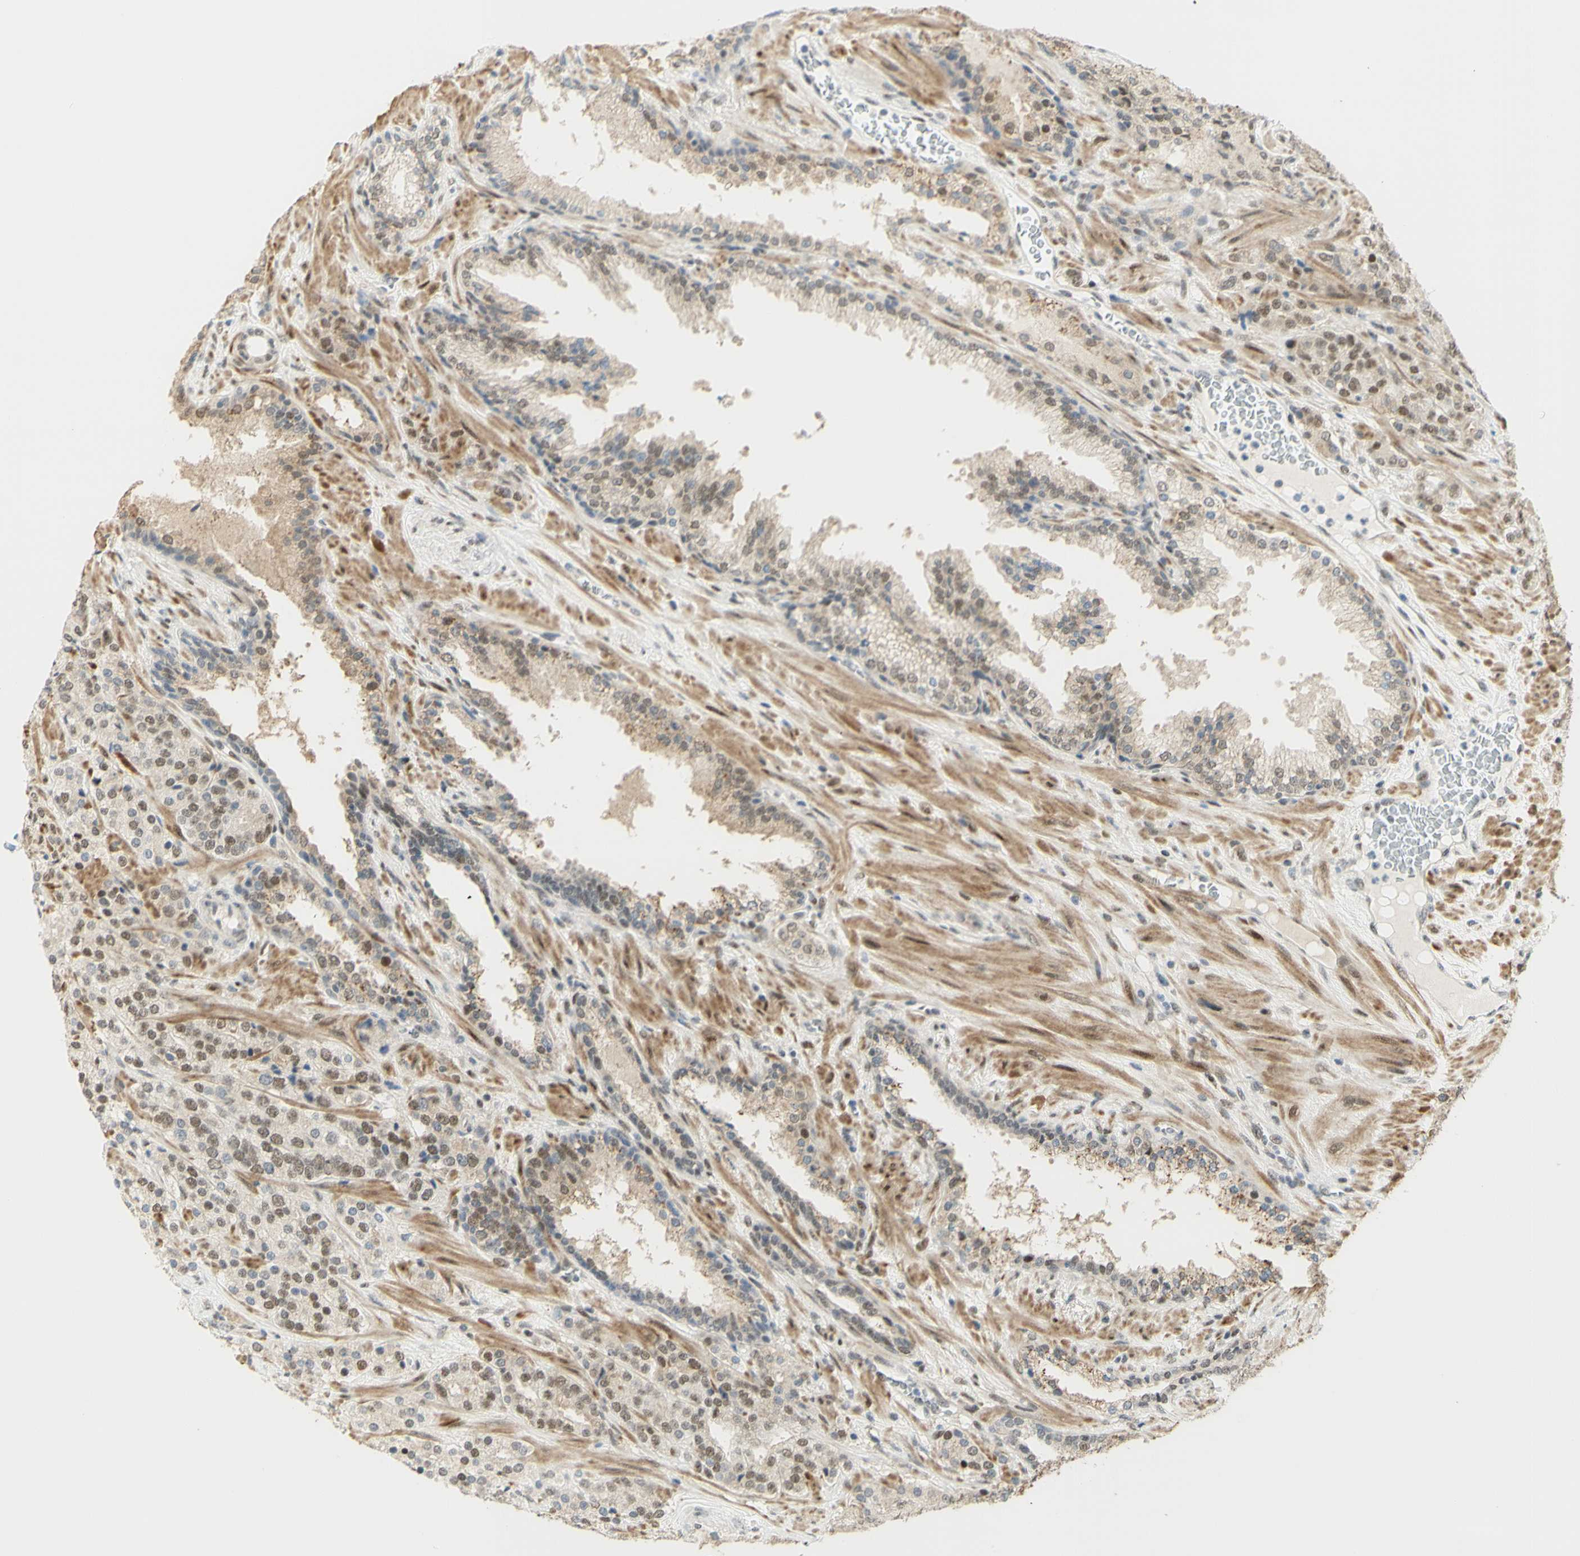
{"staining": {"intensity": "moderate", "quantity": "25%-75%", "location": "nuclear"}, "tissue": "prostate cancer", "cell_type": "Tumor cells", "image_type": "cancer", "snomed": [{"axis": "morphology", "description": "Adenocarcinoma, High grade"}, {"axis": "topography", "description": "Prostate"}], "caption": "Immunohistochemical staining of prostate cancer reveals medium levels of moderate nuclear protein staining in about 25%-75% of tumor cells.", "gene": "DDX1", "patient": {"sex": "male", "age": 71}}